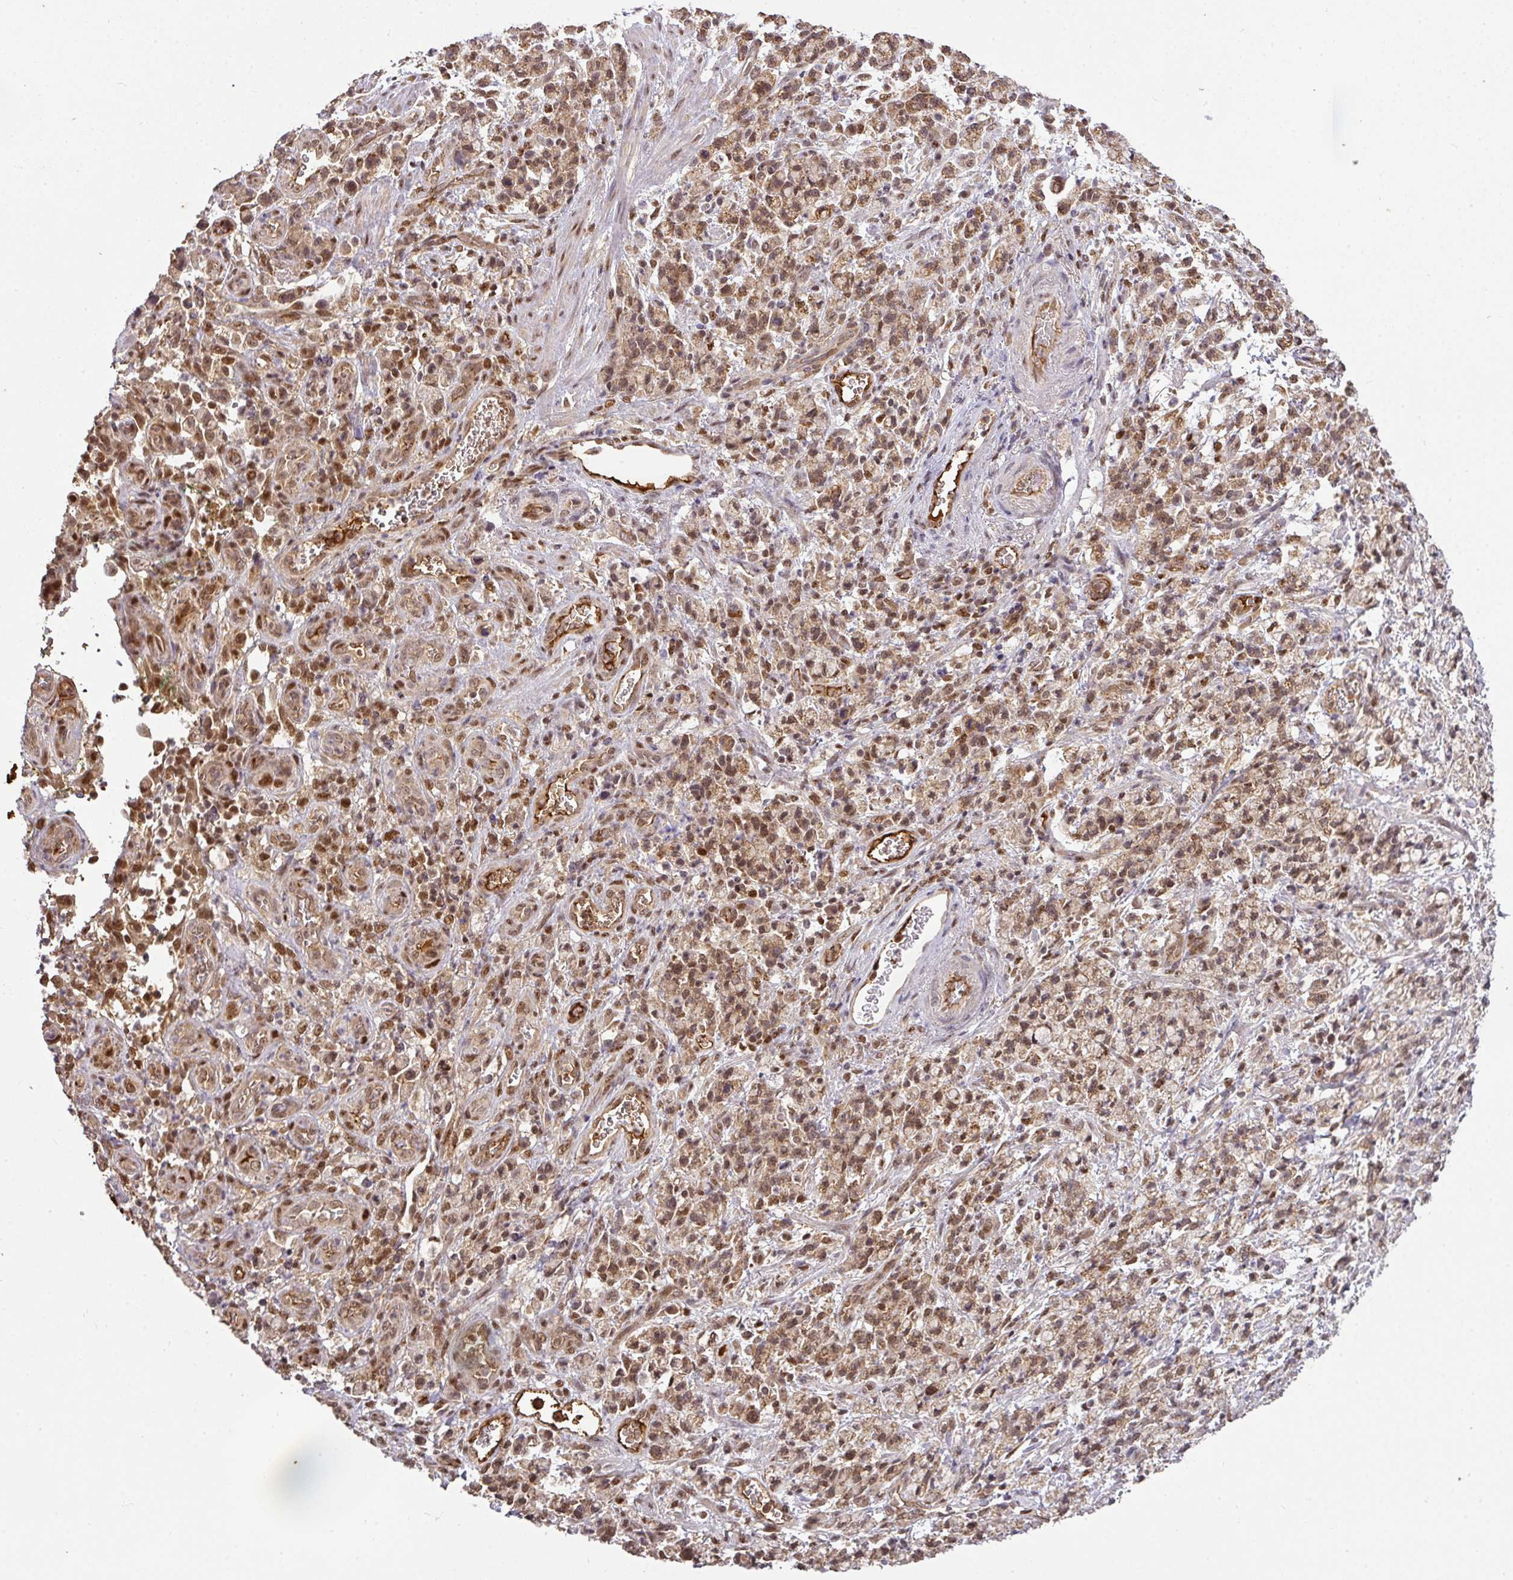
{"staining": {"intensity": "moderate", "quantity": ">75%", "location": "cytoplasmic/membranous,nuclear"}, "tissue": "stomach cancer", "cell_type": "Tumor cells", "image_type": "cancer", "snomed": [{"axis": "morphology", "description": "Adenocarcinoma, NOS"}, {"axis": "topography", "description": "Stomach"}], "caption": "This histopathology image shows immunohistochemistry (IHC) staining of human adenocarcinoma (stomach), with medium moderate cytoplasmic/membranous and nuclear expression in about >75% of tumor cells.", "gene": "RANBP9", "patient": {"sex": "male", "age": 77}}